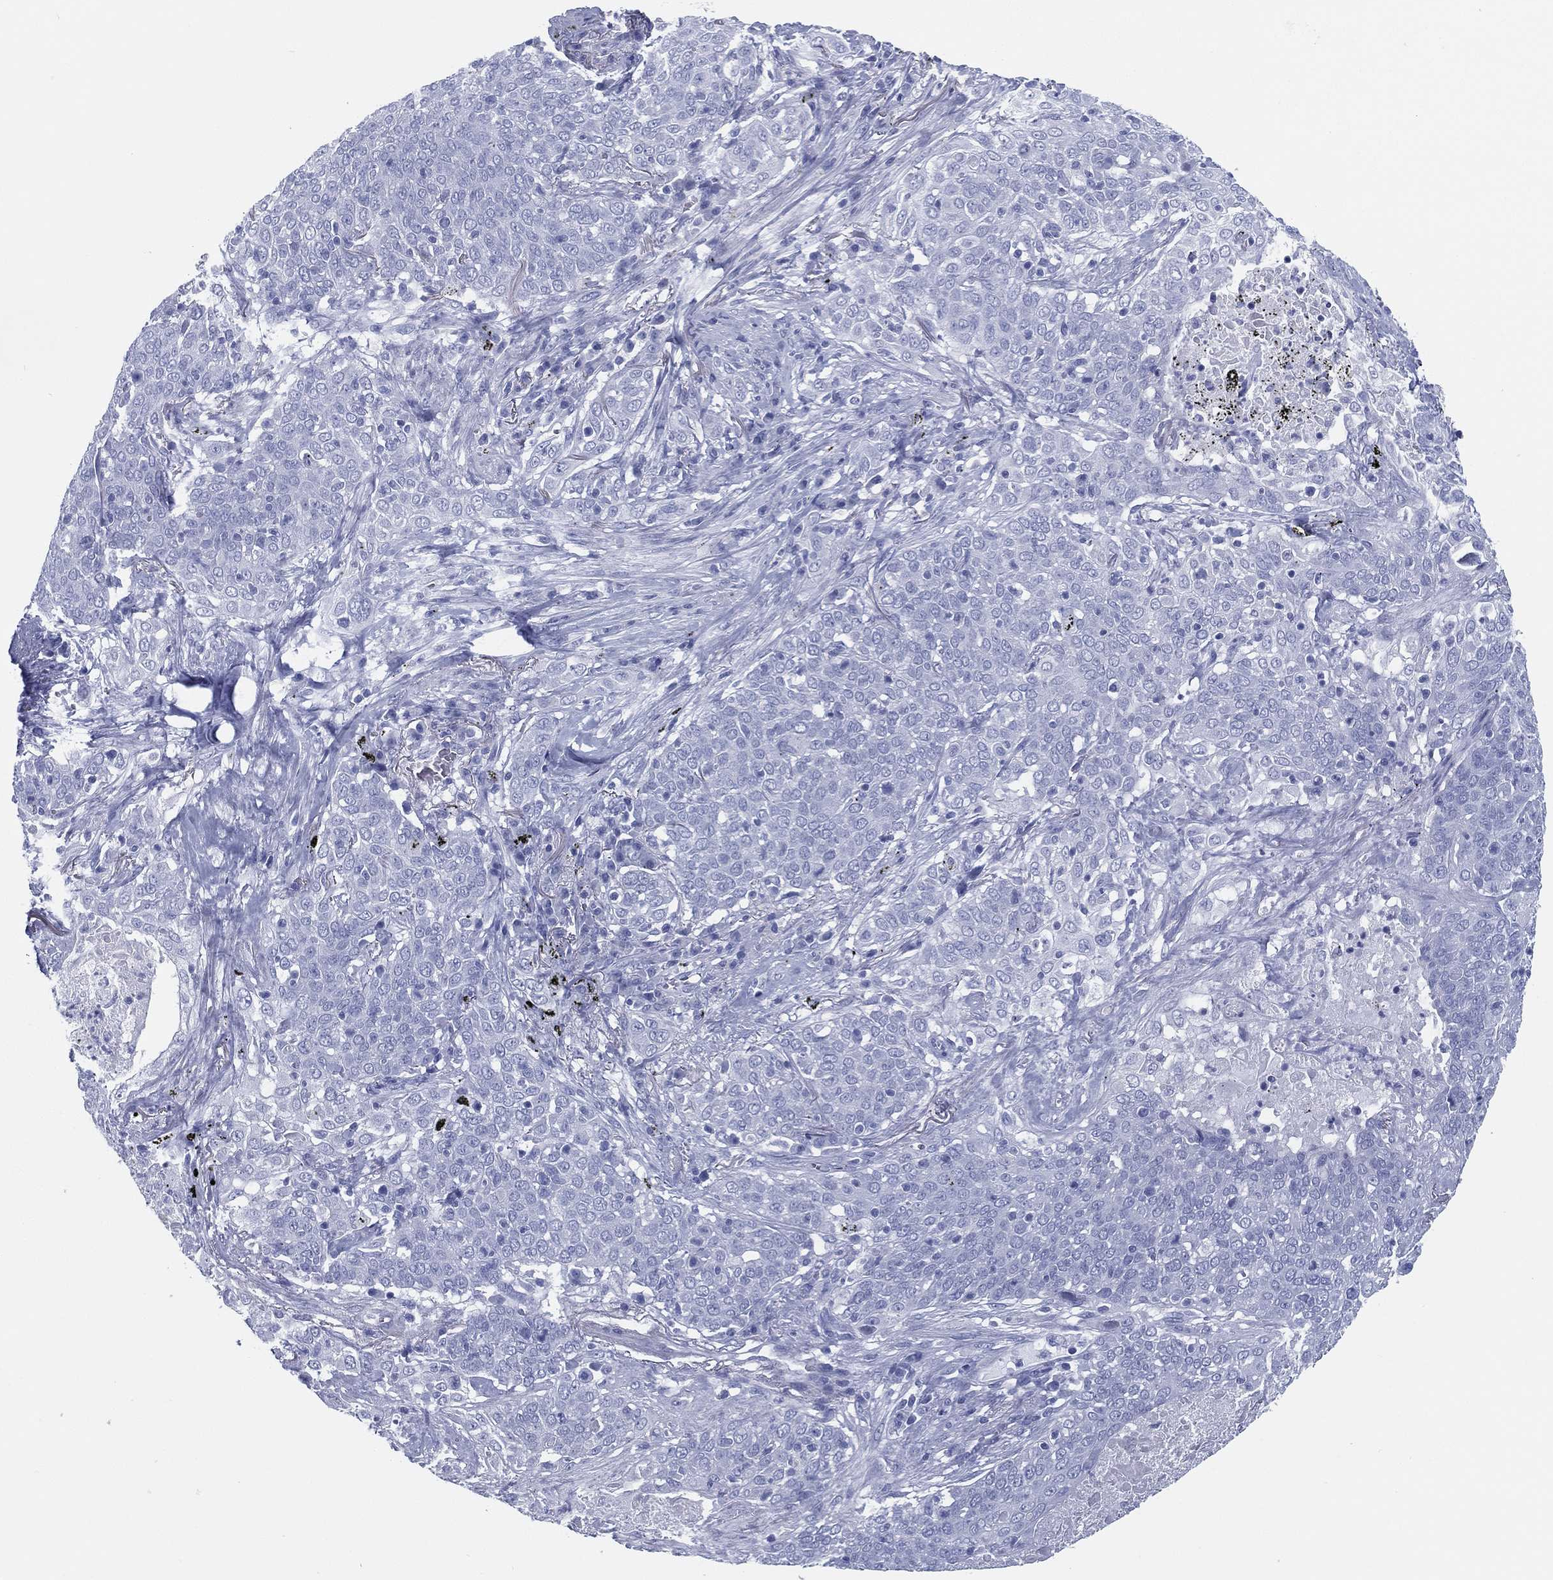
{"staining": {"intensity": "negative", "quantity": "none", "location": "none"}, "tissue": "lung cancer", "cell_type": "Tumor cells", "image_type": "cancer", "snomed": [{"axis": "morphology", "description": "Squamous cell carcinoma, NOS"}, {"axis": "topography", "description": "Lung"}], "caption": "This photomicrograph is of lung cancer stained with immunohistochemistry (IHC) to label a protein in brown with the nuclei are counter-stained blue. There is no positivity in tumor cells. (DAB IHC, high magnification).", "gene": "TMEM252", "patient": {"sex": "male", "age": 82}}